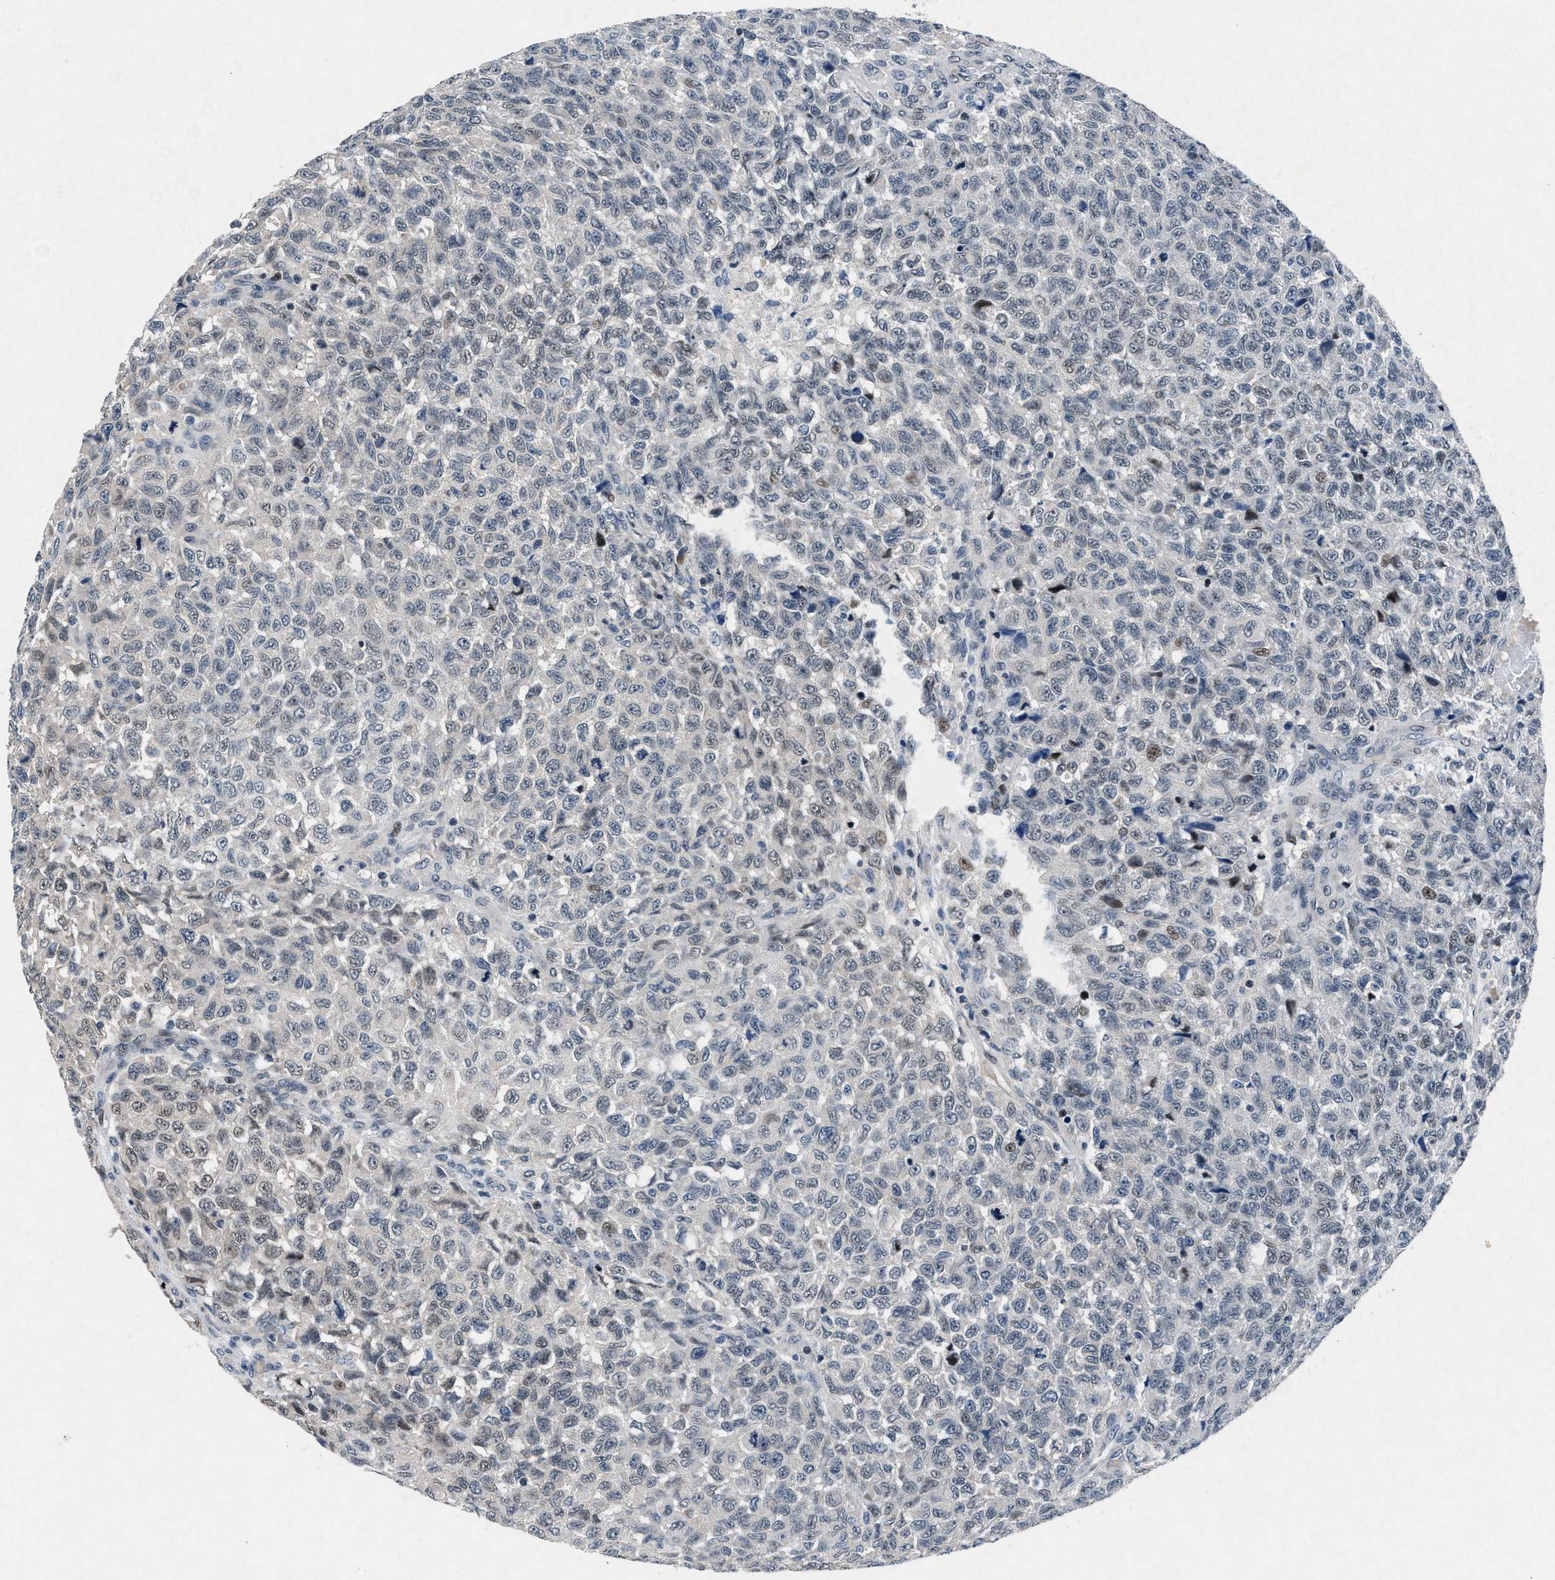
{"staining": {"intensity": "negative", "quantity": "none", "location": "none"}, "tissue": "testis cancer", "cell_type": "Tumor cells", "image_type": "cancer", "snomed": [{"axis": "morphology", "description": "Seminoma, NOS"}, {"axis": "topography", "description": "Testis"}], "caption": "This is a image of immunohistochemistry staining of testis seminoma, which shows no staining in tumor cells.", "gene": "PHLDA1", "patient": {"sex": "male", "age": 59}}